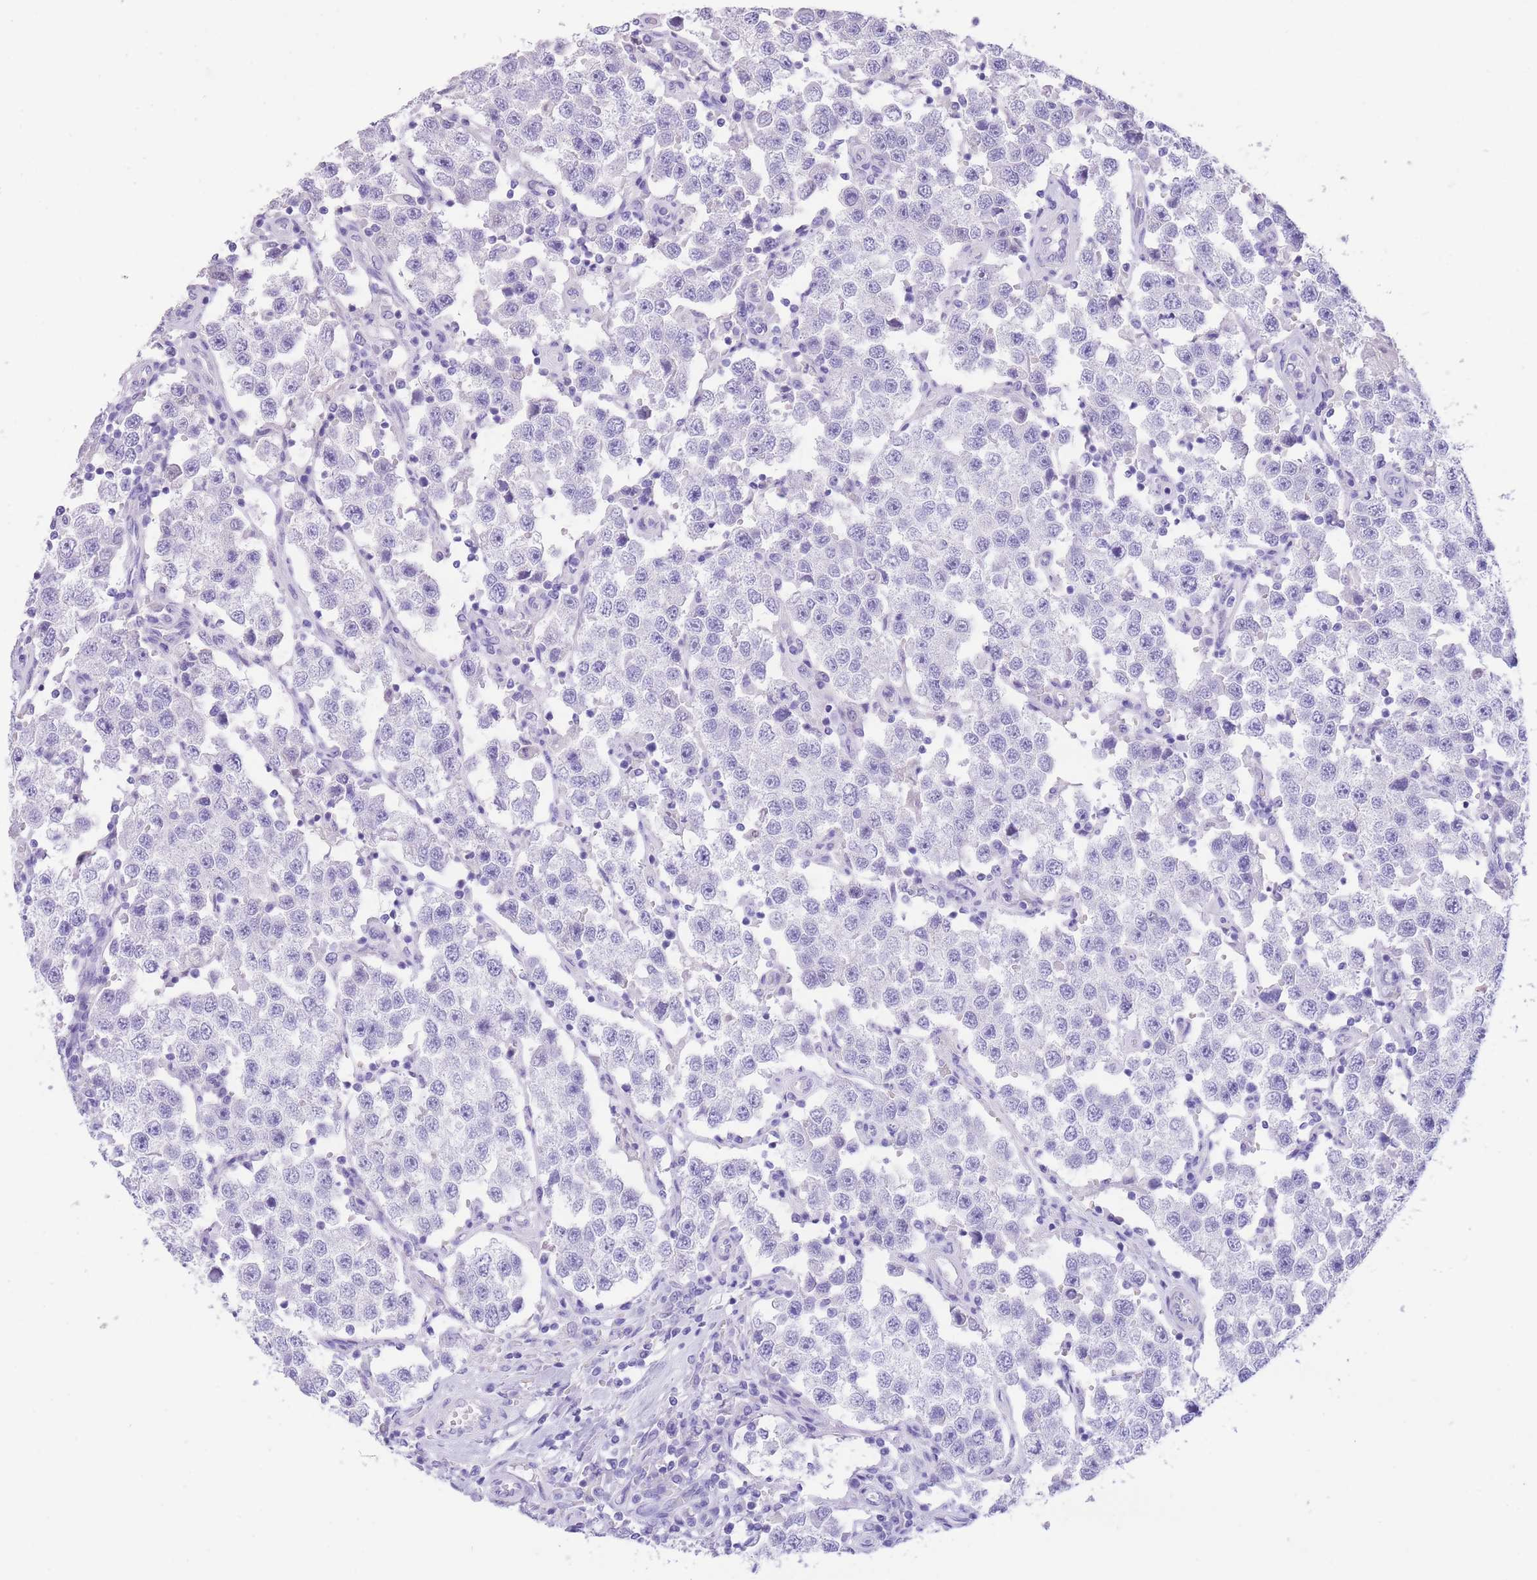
{"staining": {"intensity": "negative", "quantity": "none", "location": "none"}, "tissue": "testis cancer", "cell_type": "Tumor cells", "image_type": "cancer", "snomed": [{"axis": "morphology", "description": "Seminoma, NOS"}, {"axis": "topography", "description": "Testis"}], "caption": "Tumor cells are negative for brown protein staining in testis cancer.", "gene": "RAI2", "patient": {"sex": "male", "age": 37}}